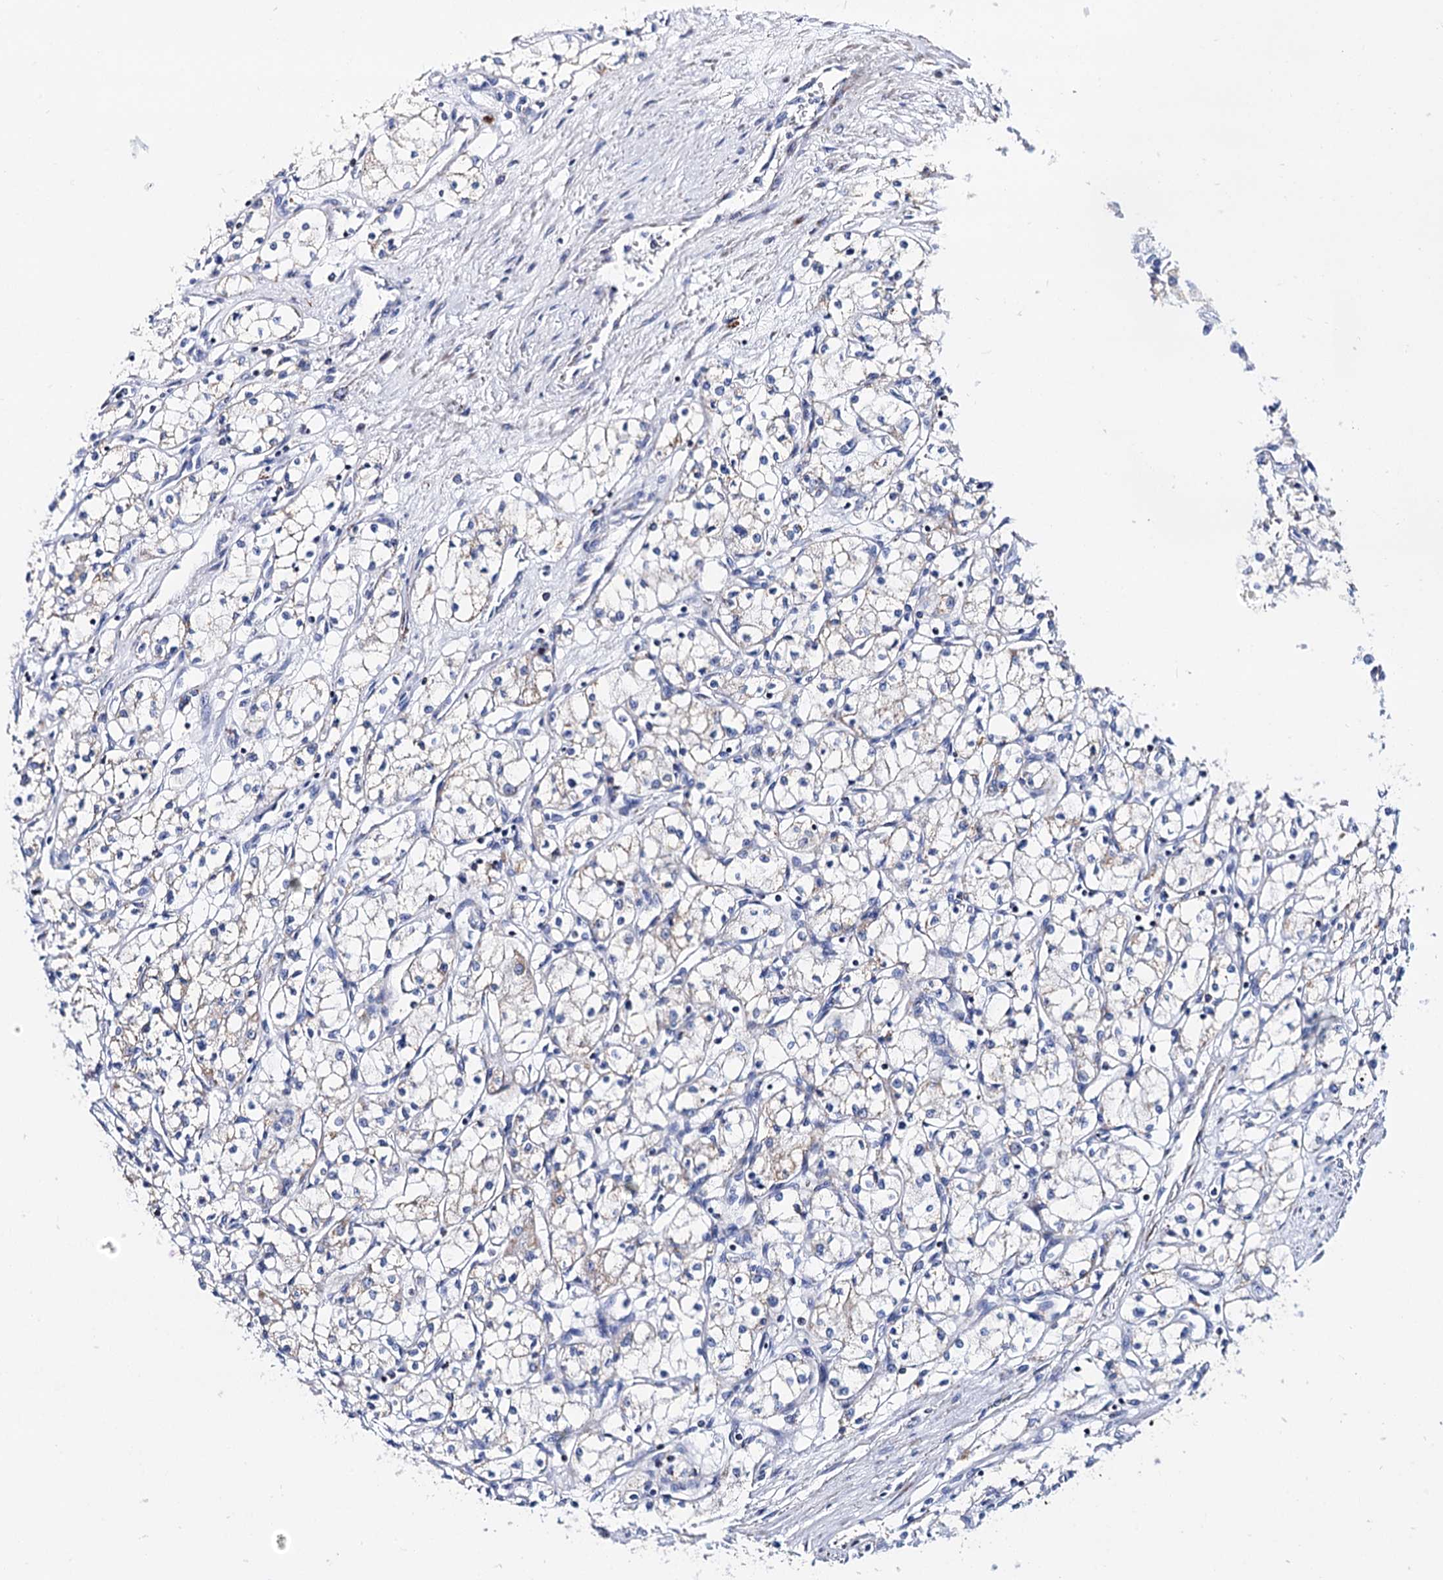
{"staining": {"intensity": "negative", "quantity": "none", "location": "none"}, "tissue": "renal cancer", "cell_type": "Tumor cells", "image_type": "cancer", "snomed": [{"axis": "morphology", "description": "Adenocarcinoma, NOS"}, {"axis": "topography", "description": "Kidney"}], "caption": "Immunohistochemical staining of human renal cancer demonstrates no significant staining in tumor cells.", "gene": "UBASH3B", "patient": {"sex": "male", "age": 59}}